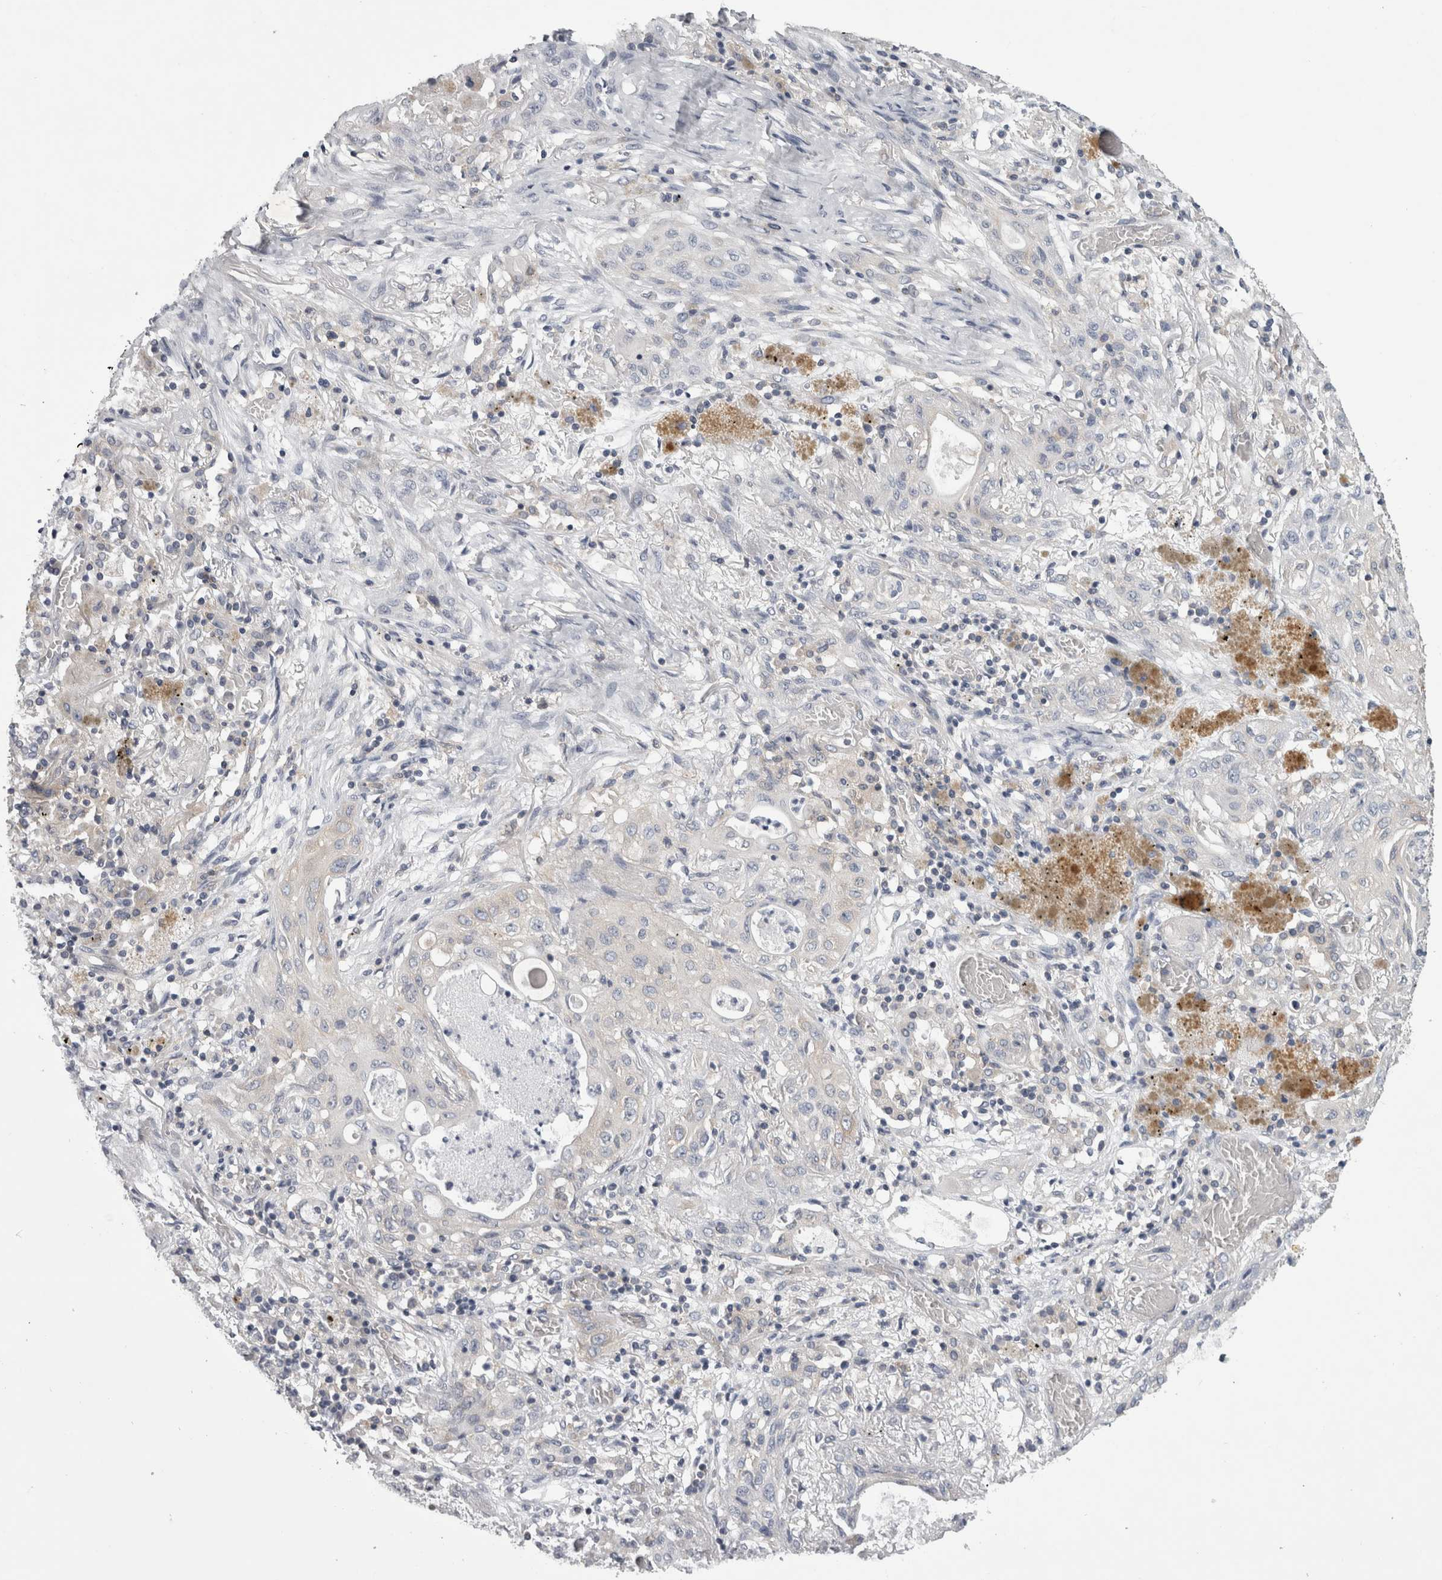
{"staining": {"intensity": "negative", "quantity": "none", "location": "none"}, "tissue": "lung cancer", "cell_type": "Tumor cells", "image_type": "cancer", "snomed": [{"axis": "morphology", "description": "Squamous cell carcinoma, NOS"}, {"axis": "topography", "description": "Lung"}], "caption": "Protein analysis of lung cancer (squamous cell carcinoma) demonstrates no significant positivity in tumor cells.", "gene": "PRRC2C", "patient": {"sex": "female", "age": 47}}